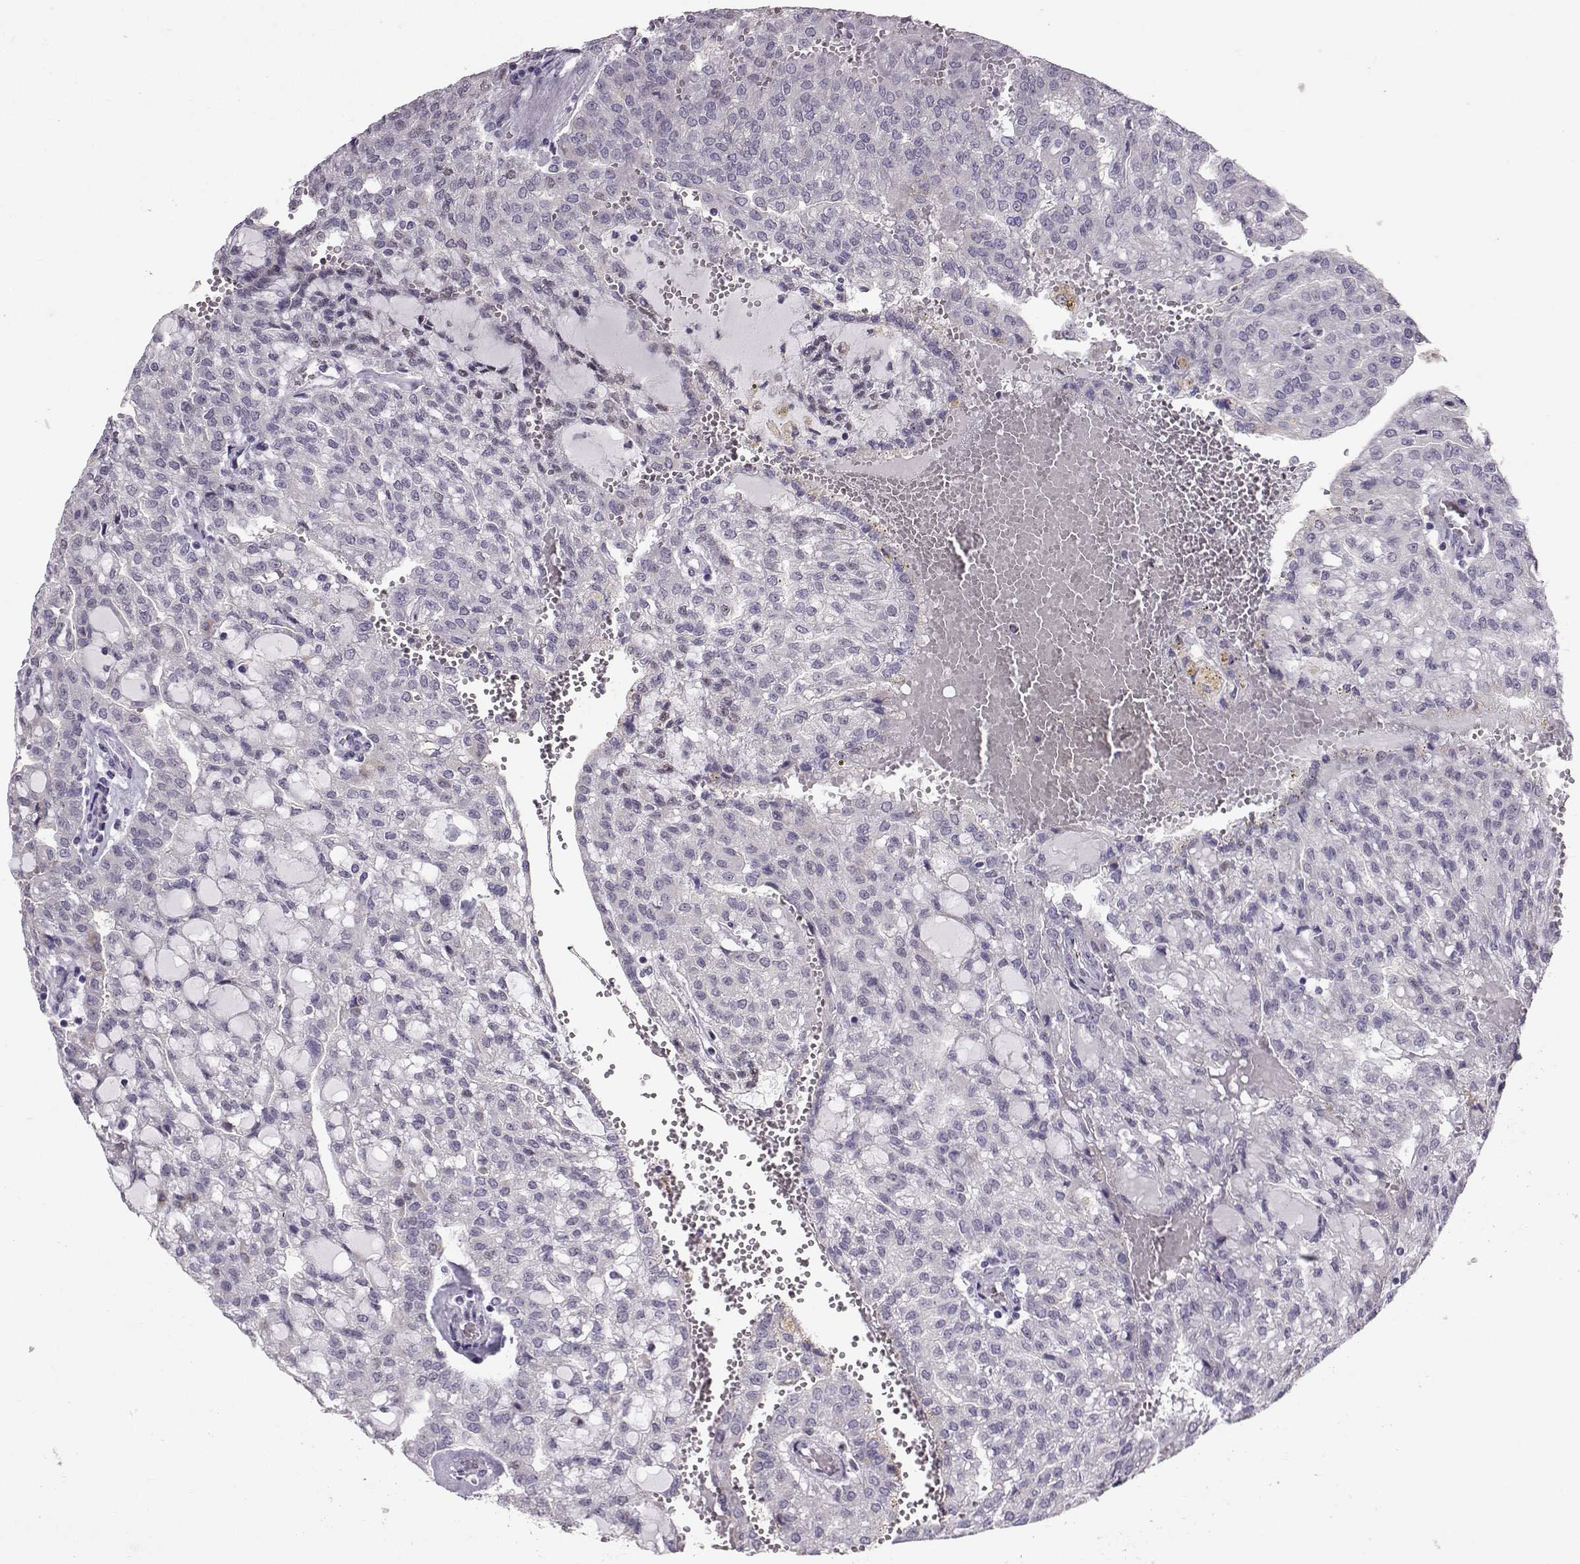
{"staining": {"intensity": "negative", "quantity": "none", "location": "none"}, "tissue": "renal cancer", "cell_type": "Tumor cells", "image_type": "cancer", "snomed": [{"axis": "morphology", "description": "Adenocarcinoma, NOS"}, {"axis": "topography", "description": "Kidney"}], "caption": "Image shows no protein positivity in tumor cells of renal cancer tissue.", "gene": "DNAAF1", "patient": {"sex": "male", "age": 63}}